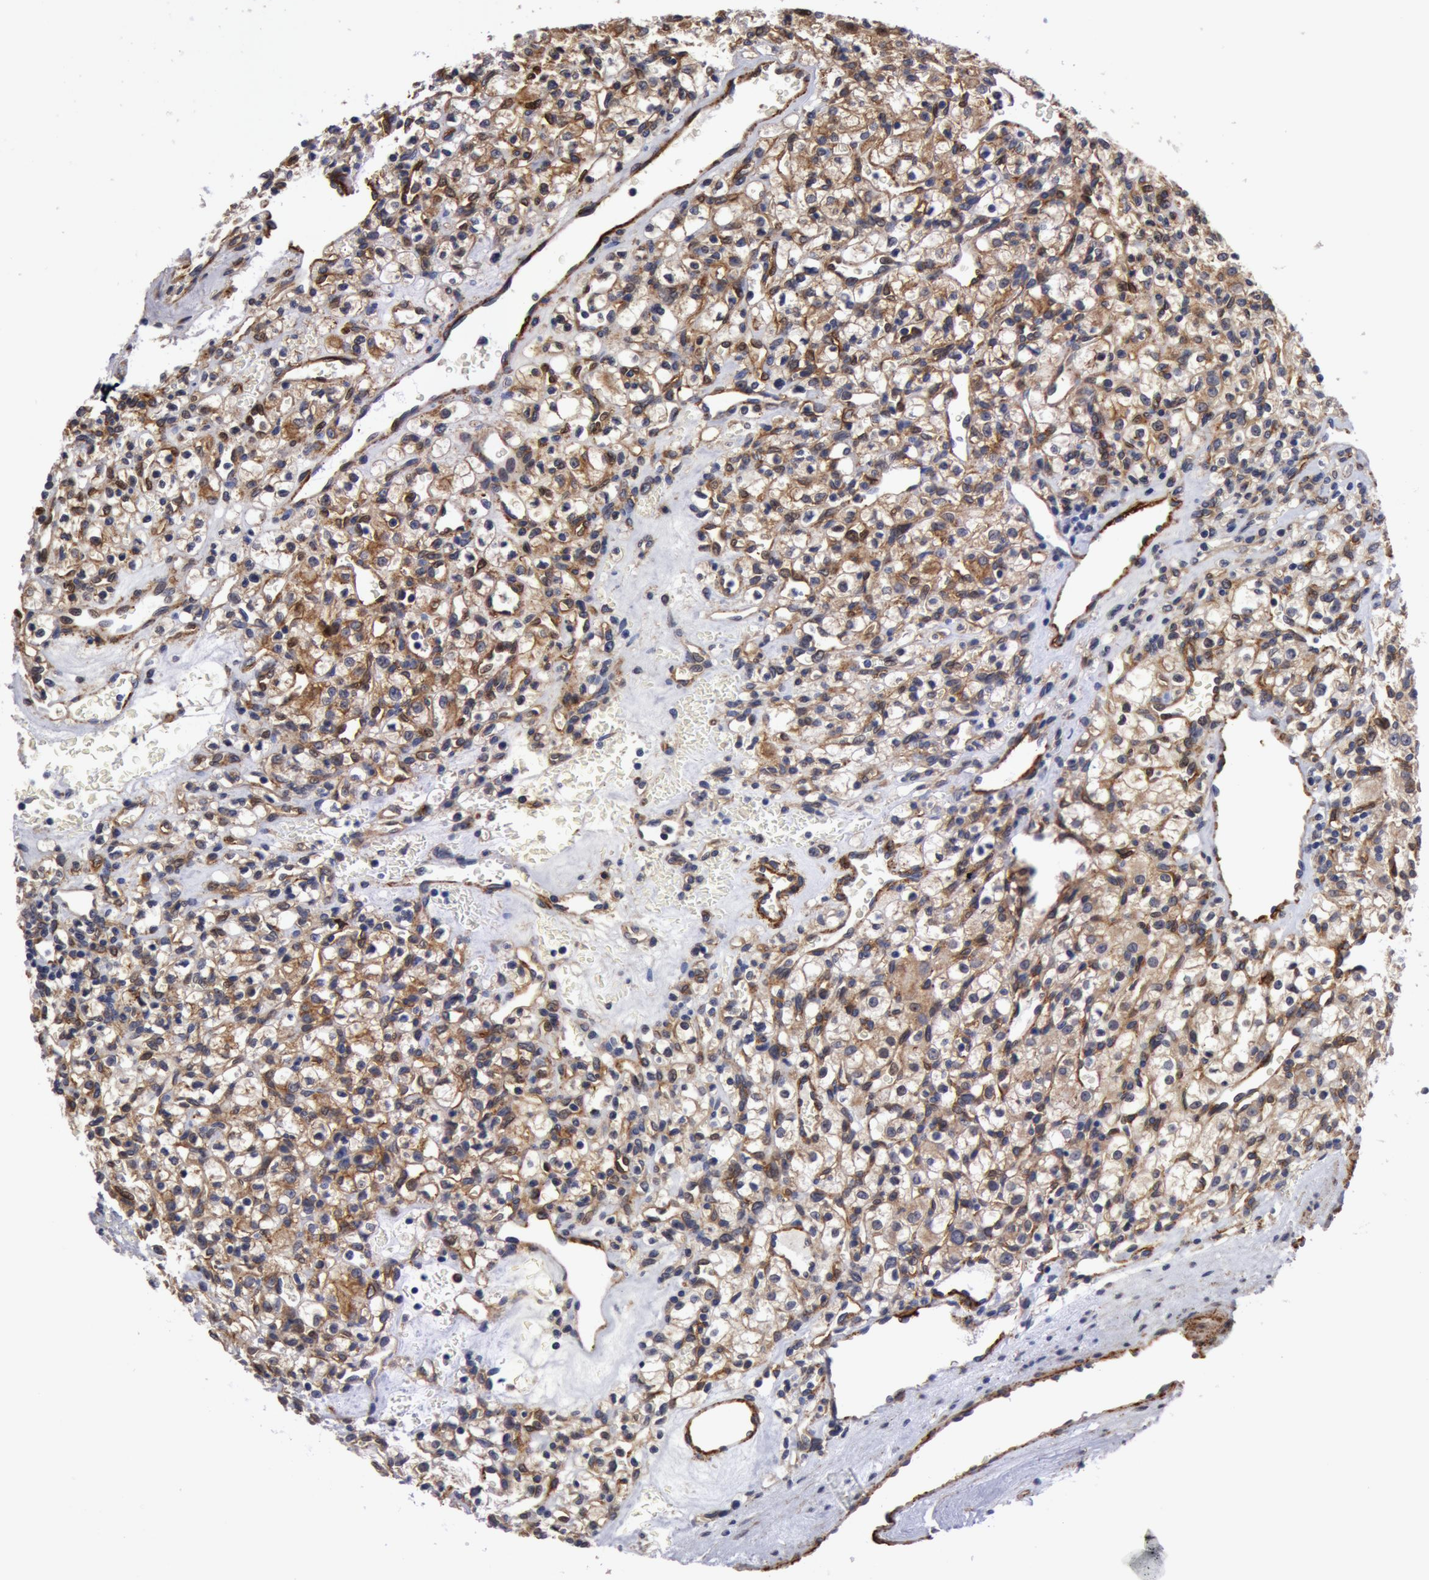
{"staining": {"intensity": "weak", "quantity": "25%-75%", "location": "cytoplasmic/membranous"}, "tissue": "renal cancer", "cell_type": "Tumor cells", "image_type": "cancer", "snomed": [{"axis": "morphology", "description": "Adenocarcinoma, NOS"}, {"axis": "topography", "description": "Kidney"}], "caption": "An IHC histopathology image of neoplastic tissue is shown. Protein staining in brown shows weak cytoplasmic/membranous positivity in renal cancer within tumor cells. The staining was performed using DAB, with brown indicating positive protein expression. Nuclei are stained blue with hematoxylin.", "gene": "IL23A", "patient": {"sex": "female", "age": 62}}